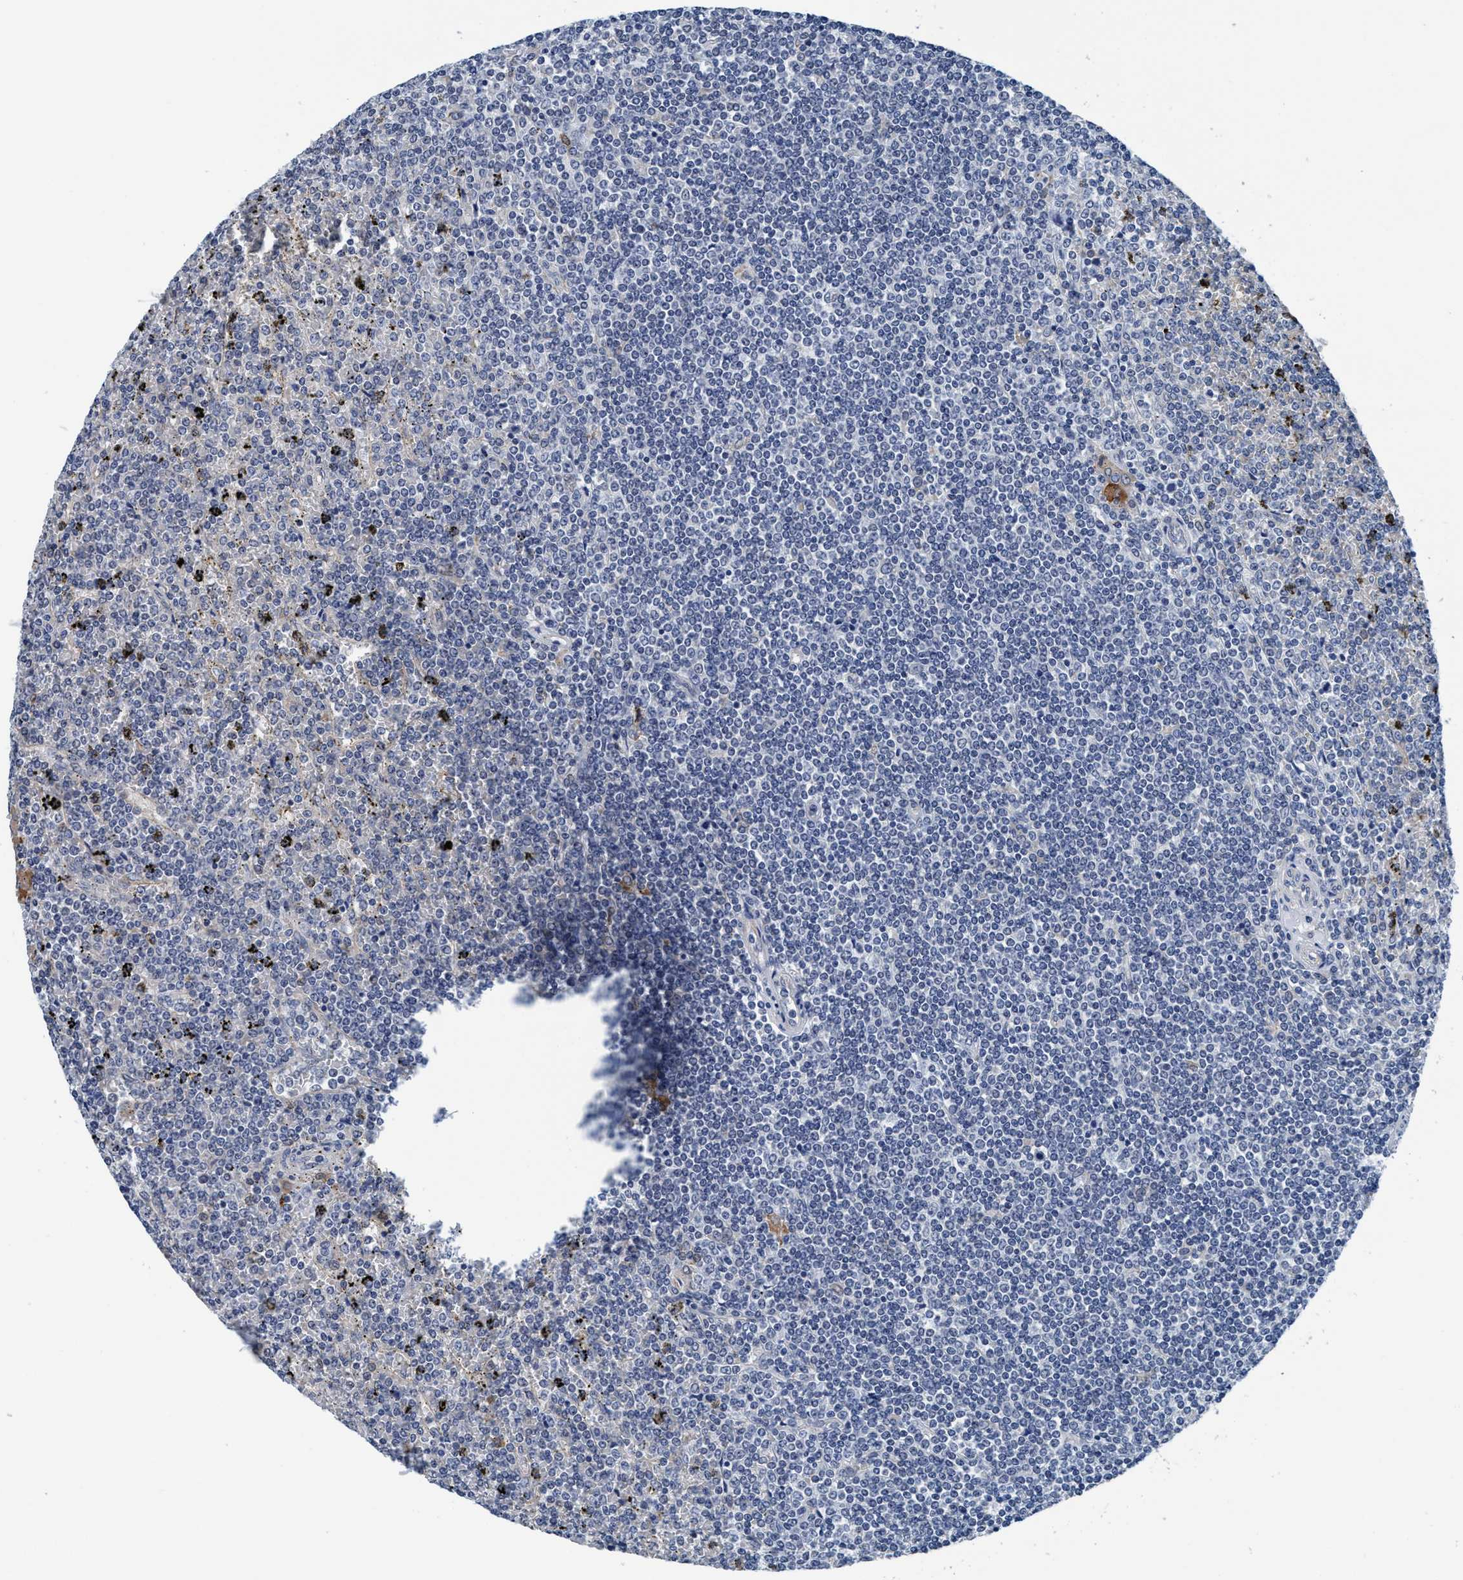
{"staining": {"intensity": "negative", "quantity": "none", "location": "none"}, "tissue": "lymphoma", "cell_type": "Tumor cells", "image_type": "cancer", "snomed": [{"axis": "morphology", "description": "Malignant lymphoma, non-Hodgkin's type, Low grade"}, {"axis": "topography", "description": "Spleen"}], "caption": "The histopathology image demonstrates no staining of tumor cells in low-grade malignant lymphoma, non-Hodgkin's type.", "gene": "TMEM94", "patient": {"sex": "female", "age": 19}}